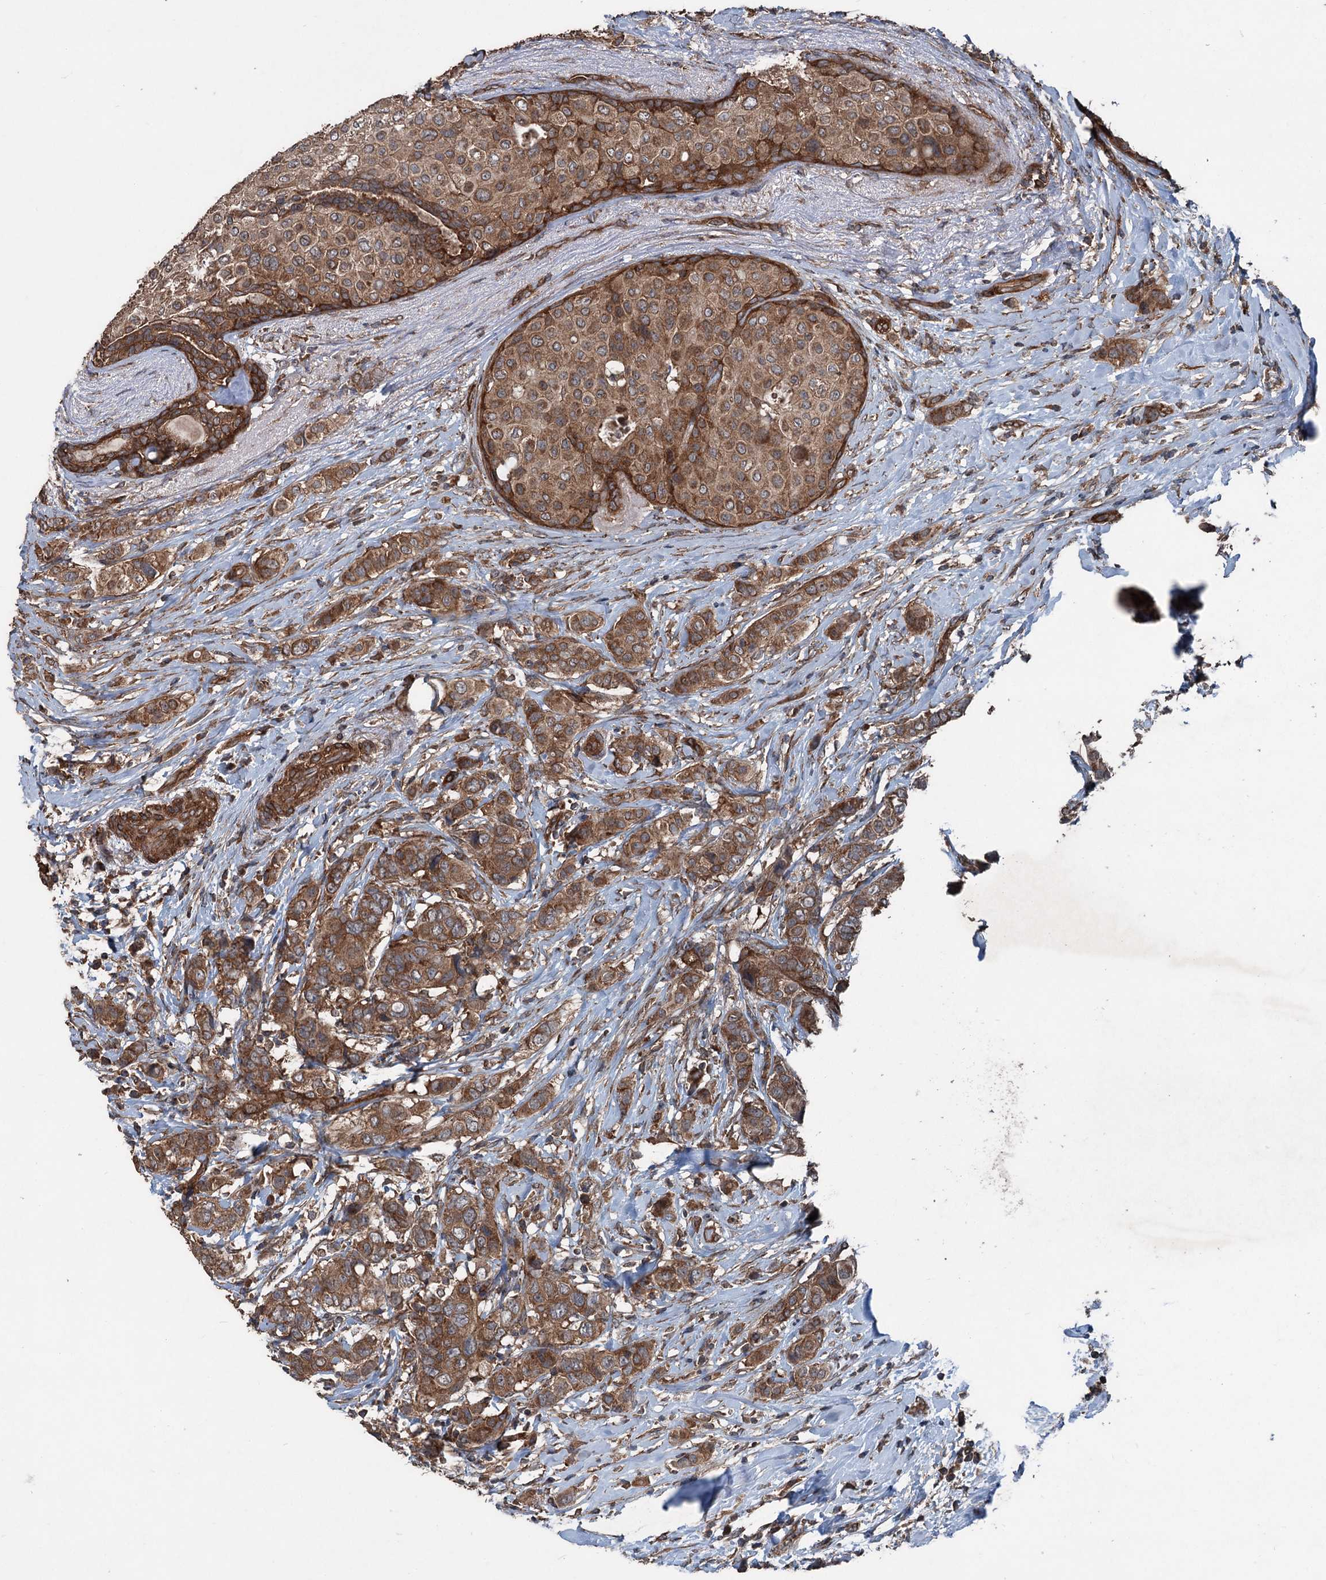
{"staining": {"intensity": "moderate", "quantity": ">75%", "location": "cytoplasmic/membranous"}, "tissue": "breast cancer", "cell_type": "Tumor cells", "image_type": "cancer", "snomed": [{"axis": "morphology", "description": "Lobular carcinoma"}, {"axis": "topography", "description": "Breast"}], "caption": "Breast lobular carcinoma tissue shows moderate cytoplasmic/membranous expression in approximately >75% of tumor cells, visualized by immunohistochemistry.", "gene": "RNF214", "patient": {"sex": "female", "age": 51}}